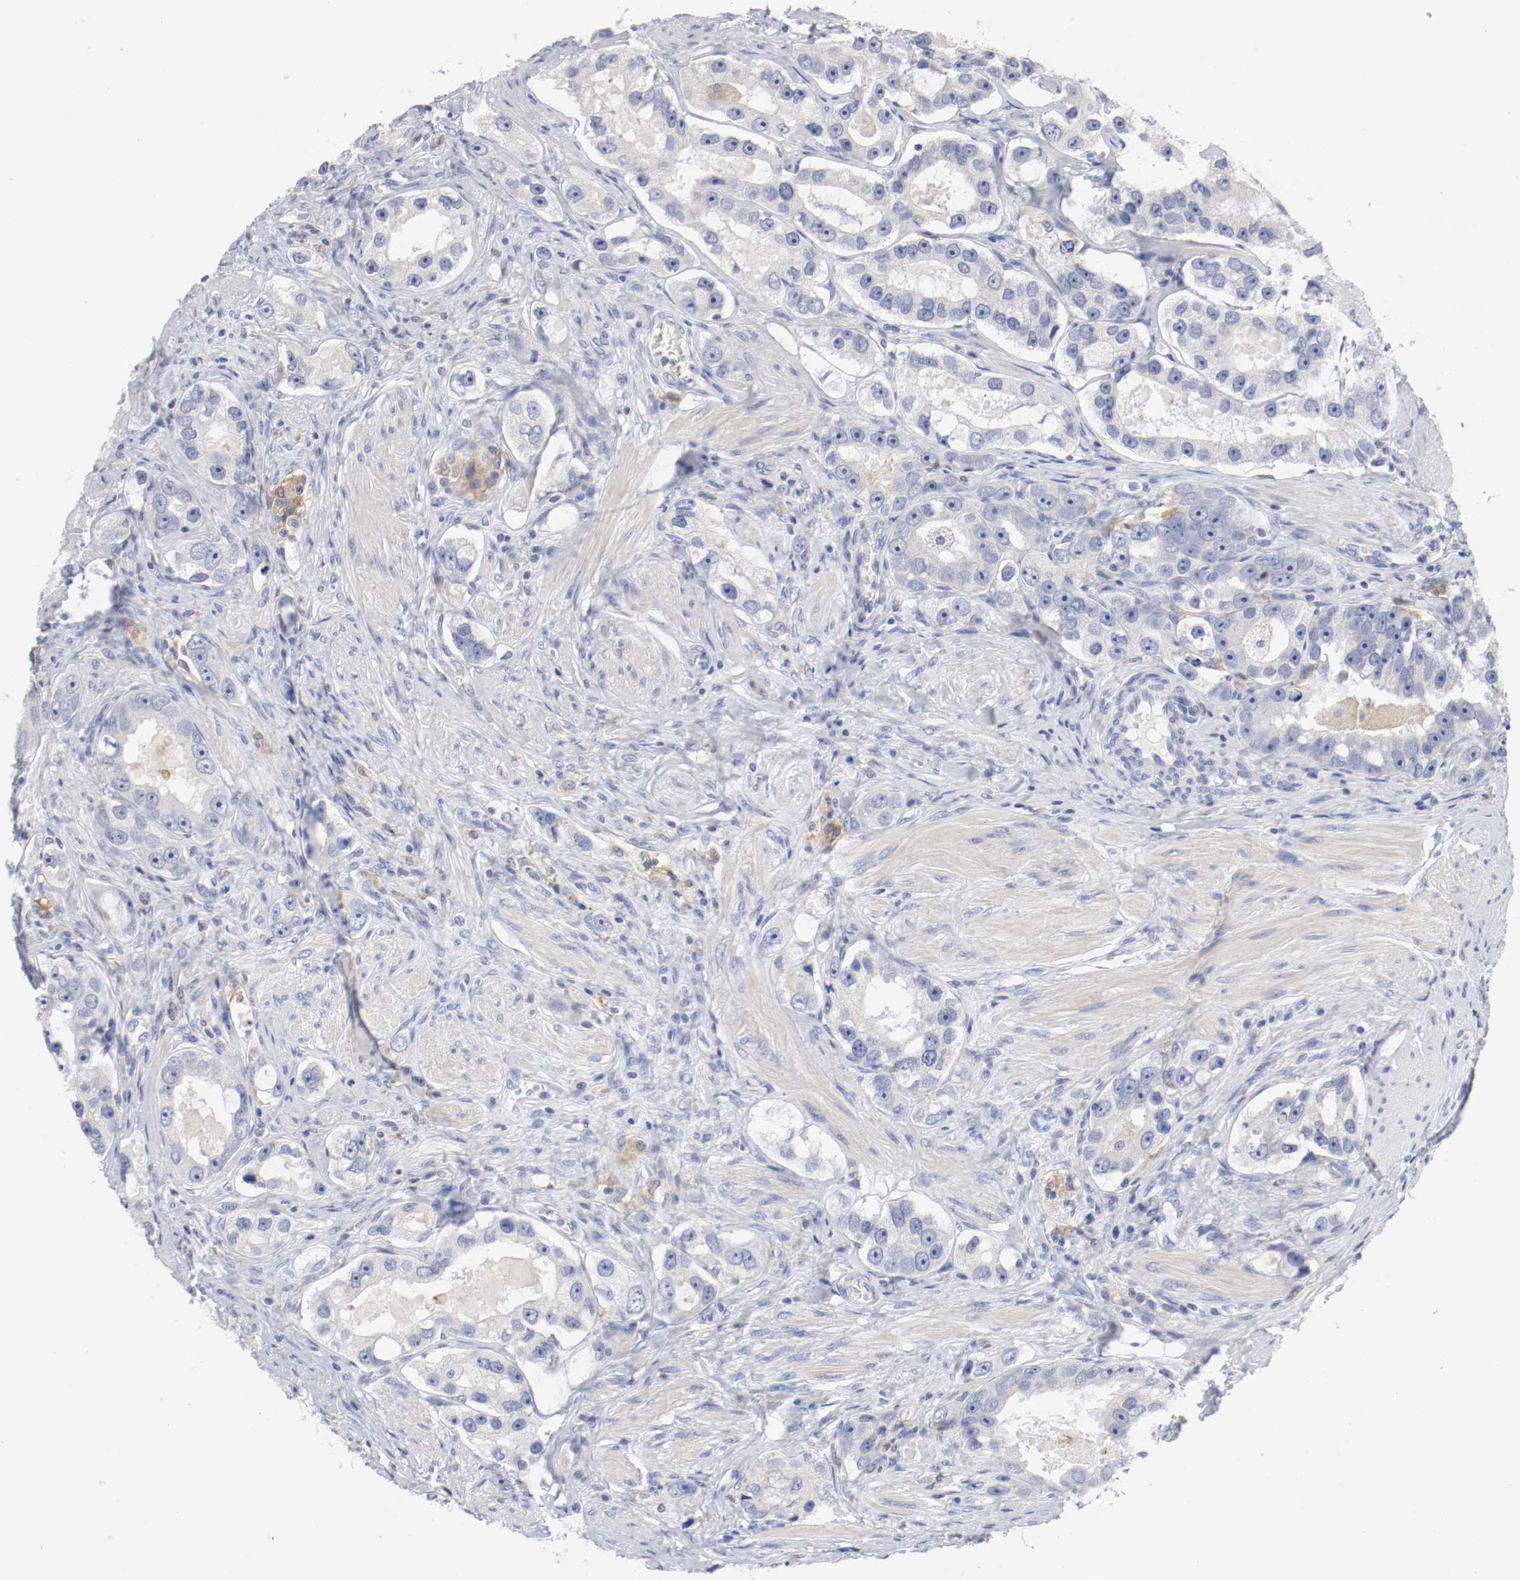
{"staining": {"intensity": "negative", "quantity": "none", "location": "none"}, "tissue": "prostate cancer", "cell_type": "Tumor cells", "image_type": "cancer", "snomed": [{"axis": "morphology", "description": "Adenocarcinoma, High grade"}, {"axis": "topography", "description": "Prostate"}], "caption": "There is no significant staining in tumor cells of adenocarcinoma (high-grade) (prostate).", "gene": "FGFBP1", "patient": {"sex": "male", "age": 63}}